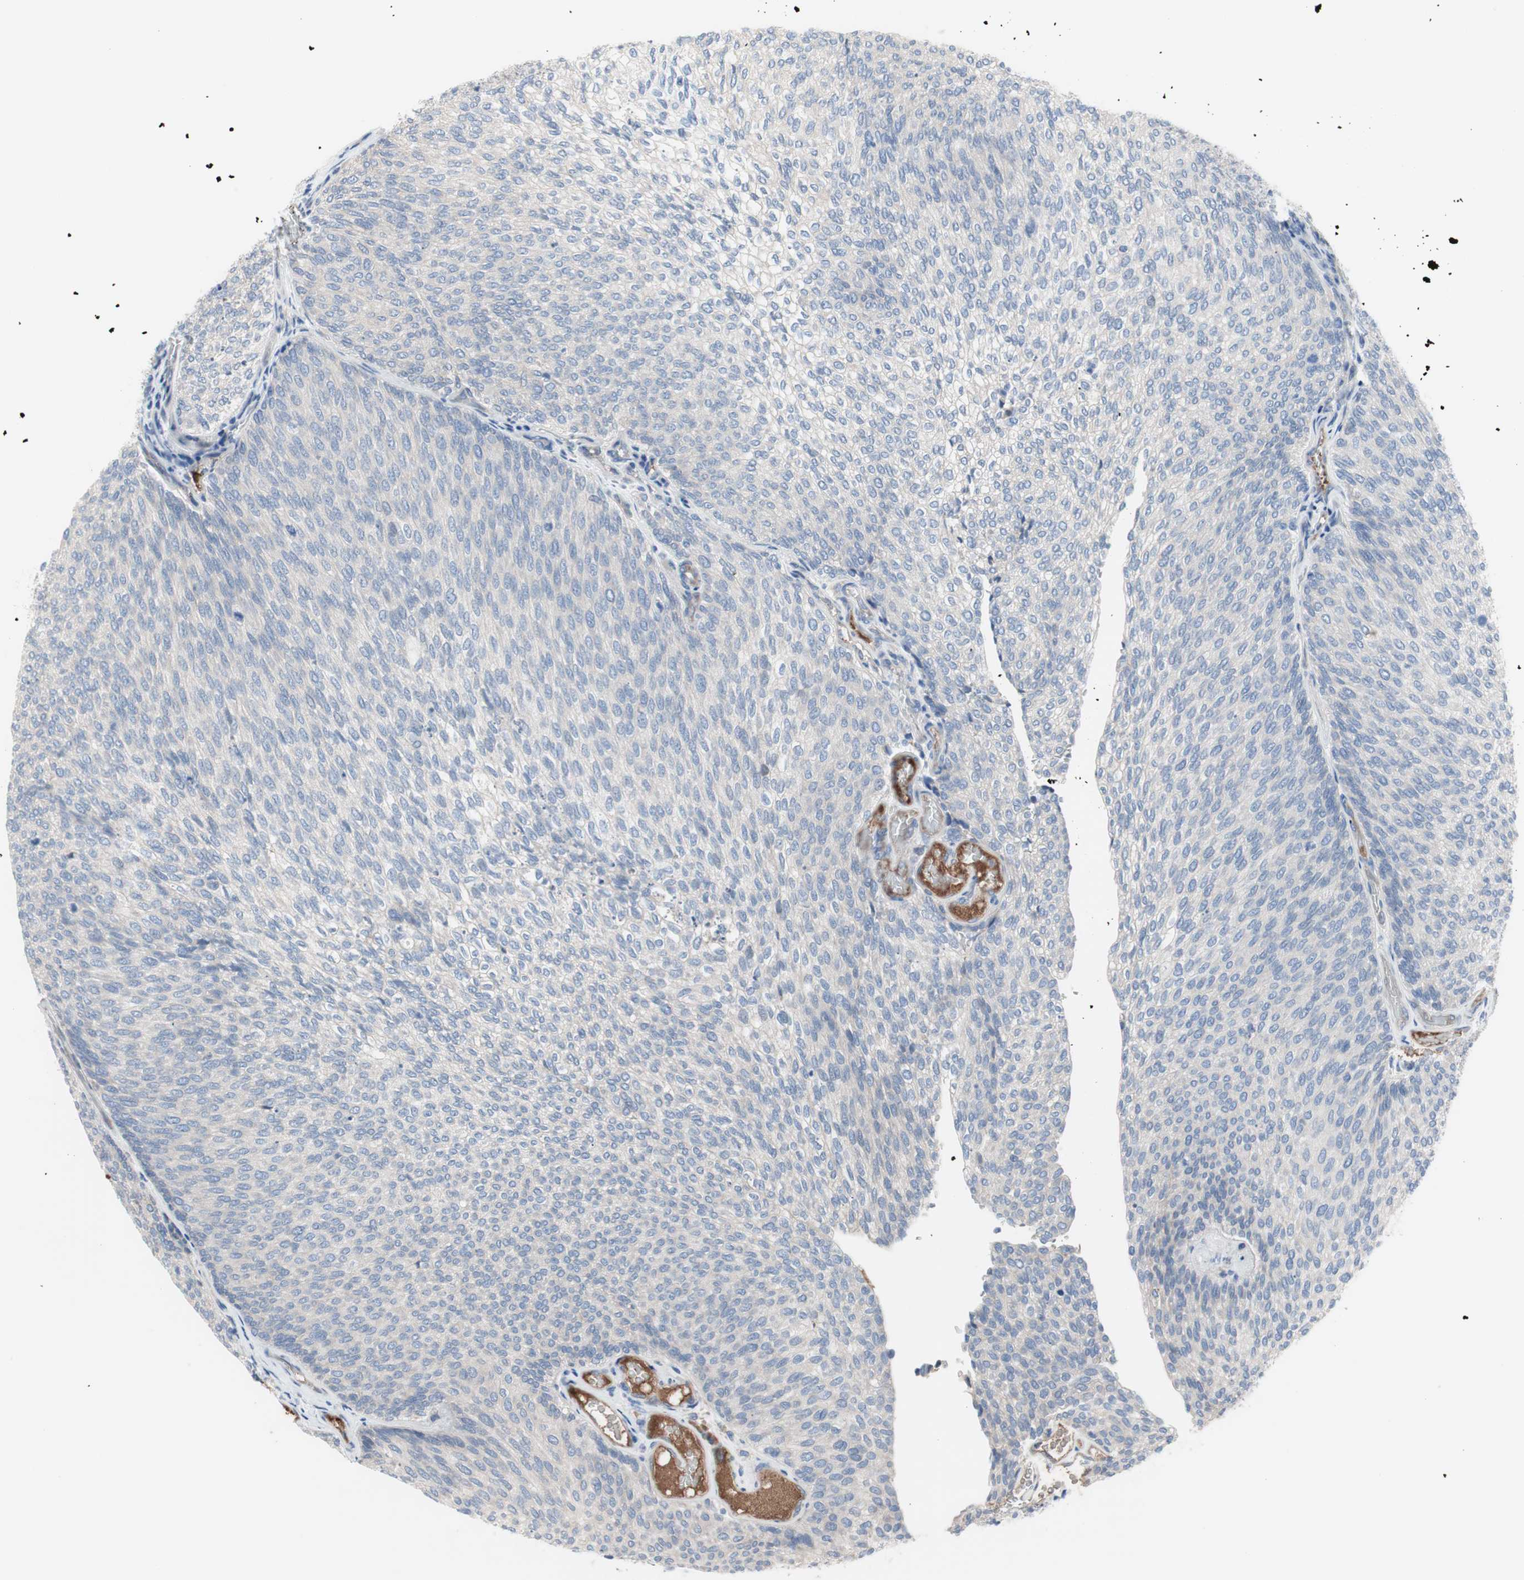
{"staining": {"intensity": "negative", "quantity": "none", "location": "none"}, "tissue": "urothelial cancer", "cell_type": "Tumor cells", "image_type": "cancer", "snomed": [{"axis": "morphology", "description": "Urothelial carcinoma, Low grade"}, {"axis": "topography", "description": "Urinary bladder"}], "caption": "The IHC histopathology image has no significant staining in tumor cells of urothelial carcinoma (low-grade) tissue.", "gene": "KANSL1", "patient": {"sex": "female", "age": 79}}